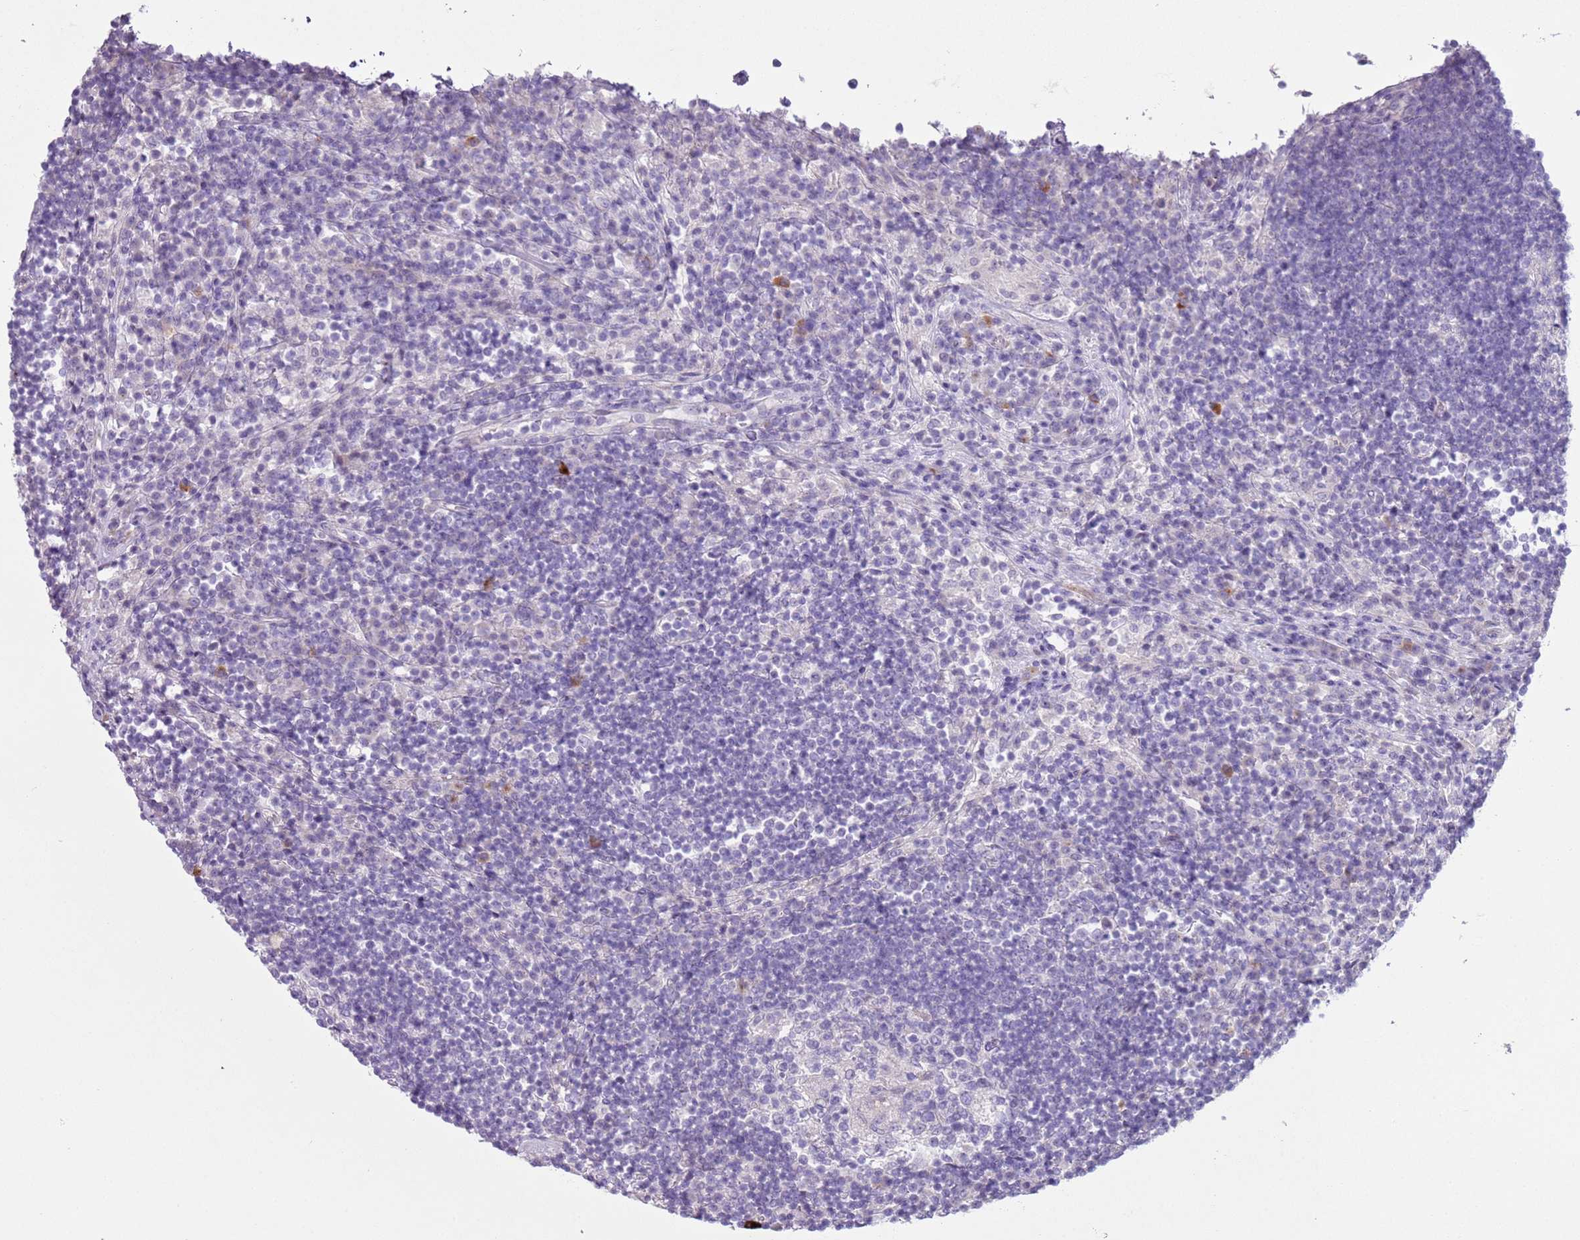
{"staining": {"intensity": "negative", "quantity": "none", "location": "none"}, "tissue": "lymph node", "cell_type": "Germinal center cells", "image_type": "normal", "snomed": [{"axis": "morphology", "description": "Normal tissue, NOS"}, {"axis": "topography", "description": "Lymph node"}], "caption": "Germinal center cells are negative for protein expression in normal human lymph node. (DAB immunohistochemistry visualized using brightfield microscopy, high magnification).", "gene": "ZNF239", "patient": {"sex": "female", "age": 53}}